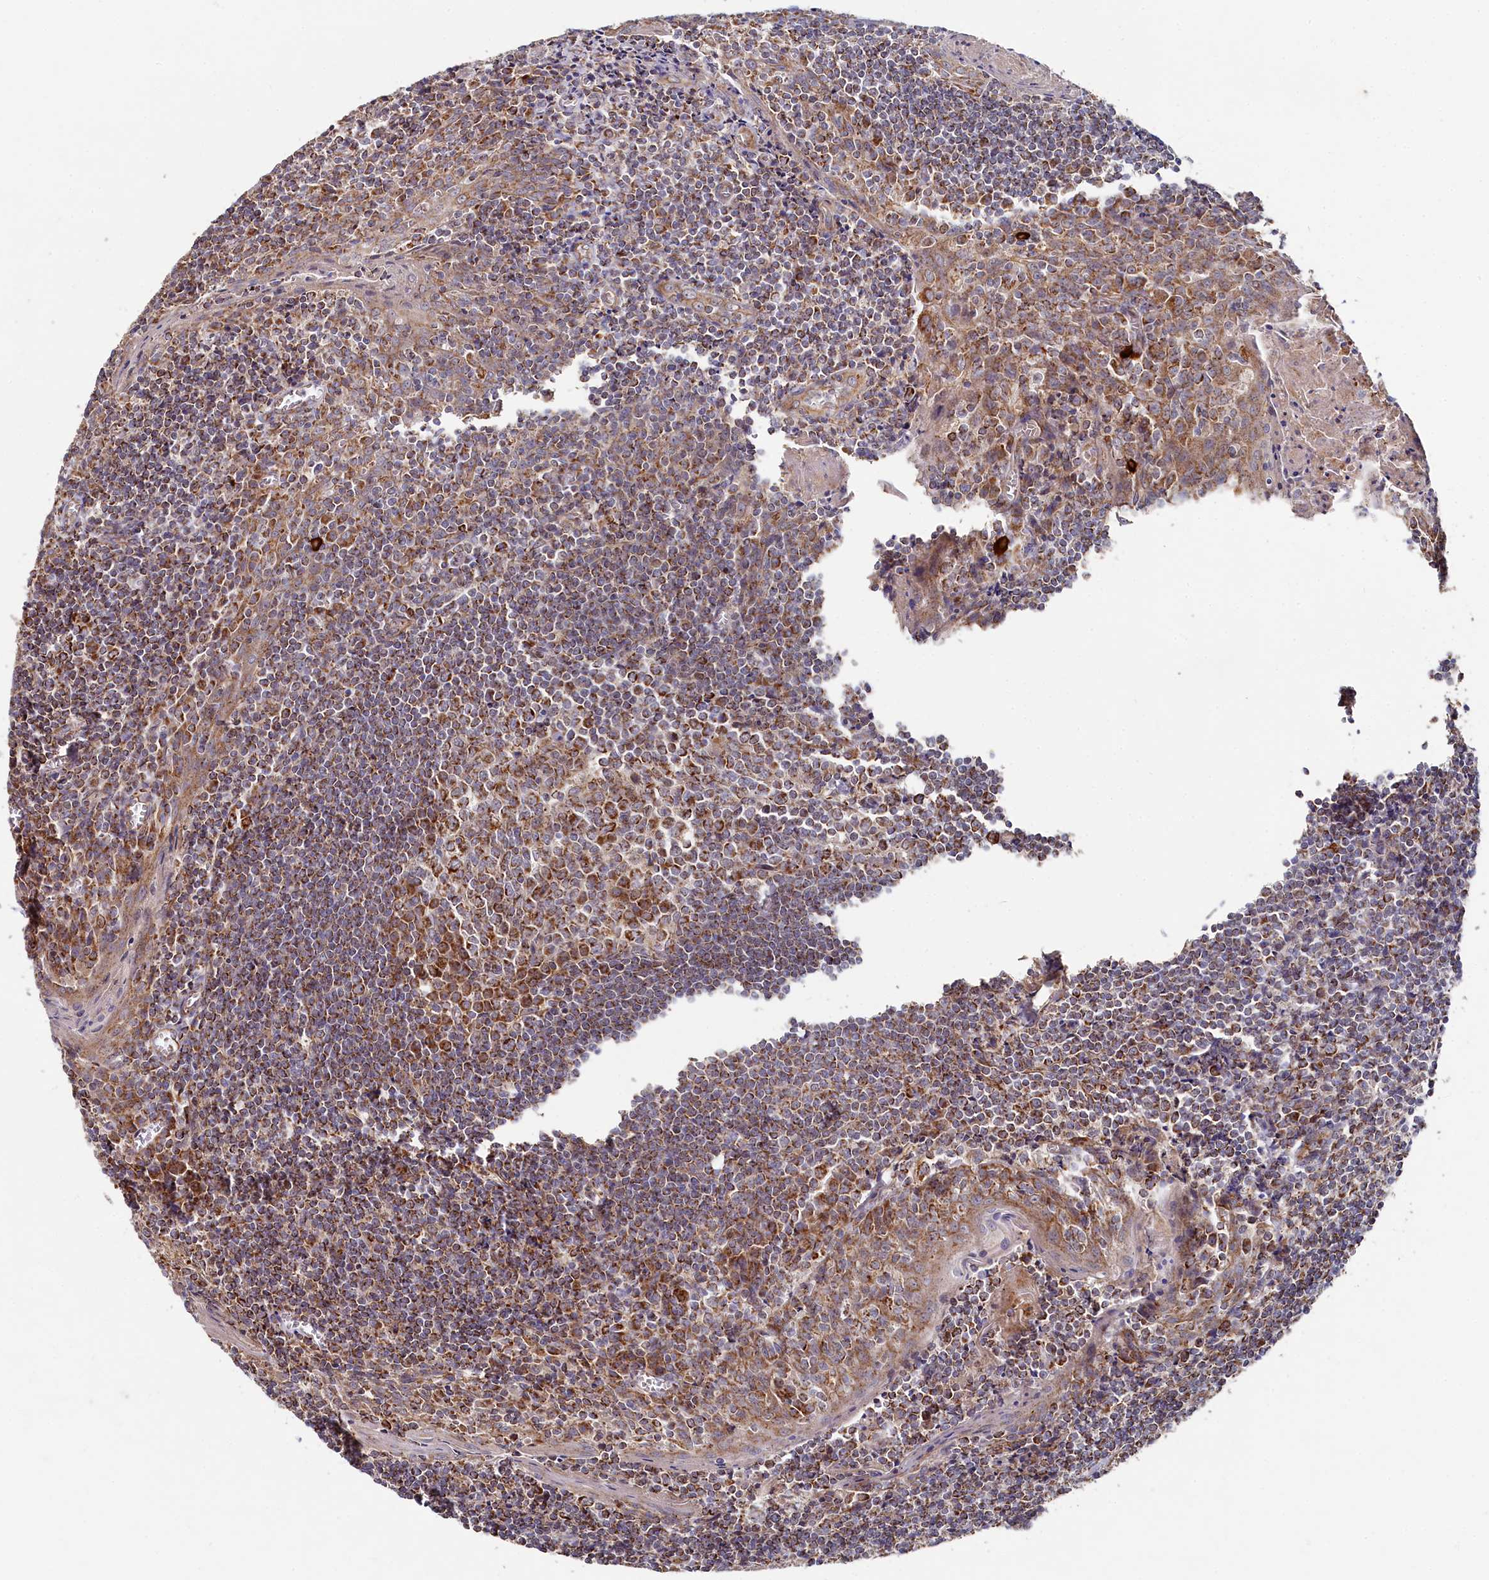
{"staining": {"intensity": "moderate", "quantity": ">75%", "location": "cytoplasmic/membranous"}, "tissue": "tonsil", "cell_type": "Germinal center cells", "image_type": "normal", "snomed": [{"axis": "morphology", "description": "Normal tissue, NOS"}, {"axis": "topography", "description": "Tonsil"}], "caption": "Immunohistochemical staining of benign tonsil demonstrates moderate cytoplasmic/membranous protein expression in about >75% of germinal center cells.", "gene": "HAUS2", "patient": {"sex": "male", "age": 27}}